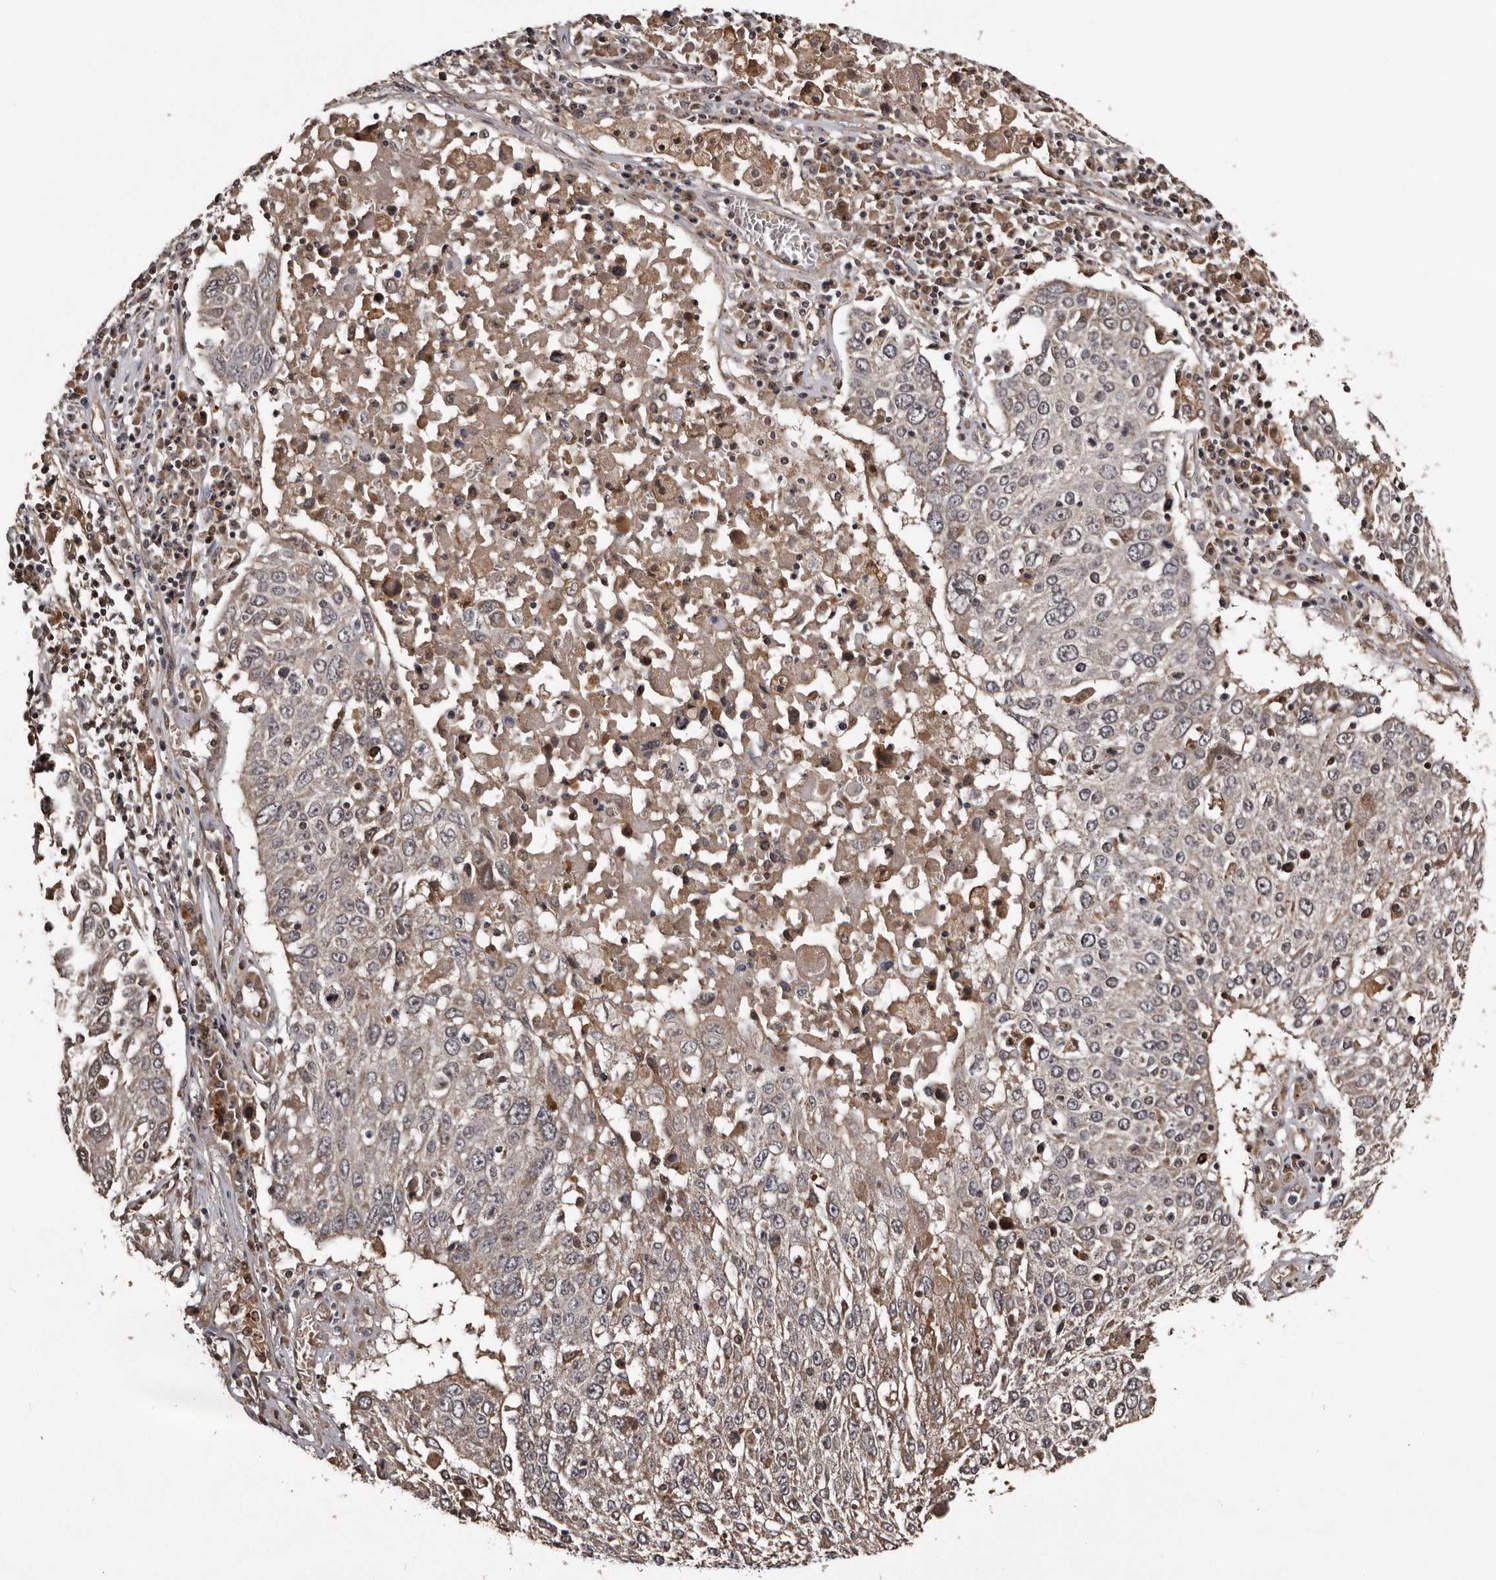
{"staining": {"intensity": "weak", "quantity": "<25%", "location": "cytoplasmic/membranous"}, "tissue": "lung cancer", "cell_type": "Tumor cells", "image_type": "cancer", "snomed": [{"axis": "morphology", "description": "Squamous cell carcinoma, NOS"}, {"axis": "topography", "description": "Lung"}], "caption": "Lung cancer stained for a protein using IHC reveals no staining tumor cells.", "gene": "SERTAD4", "patient": {"sex": "male", "age": 65}}